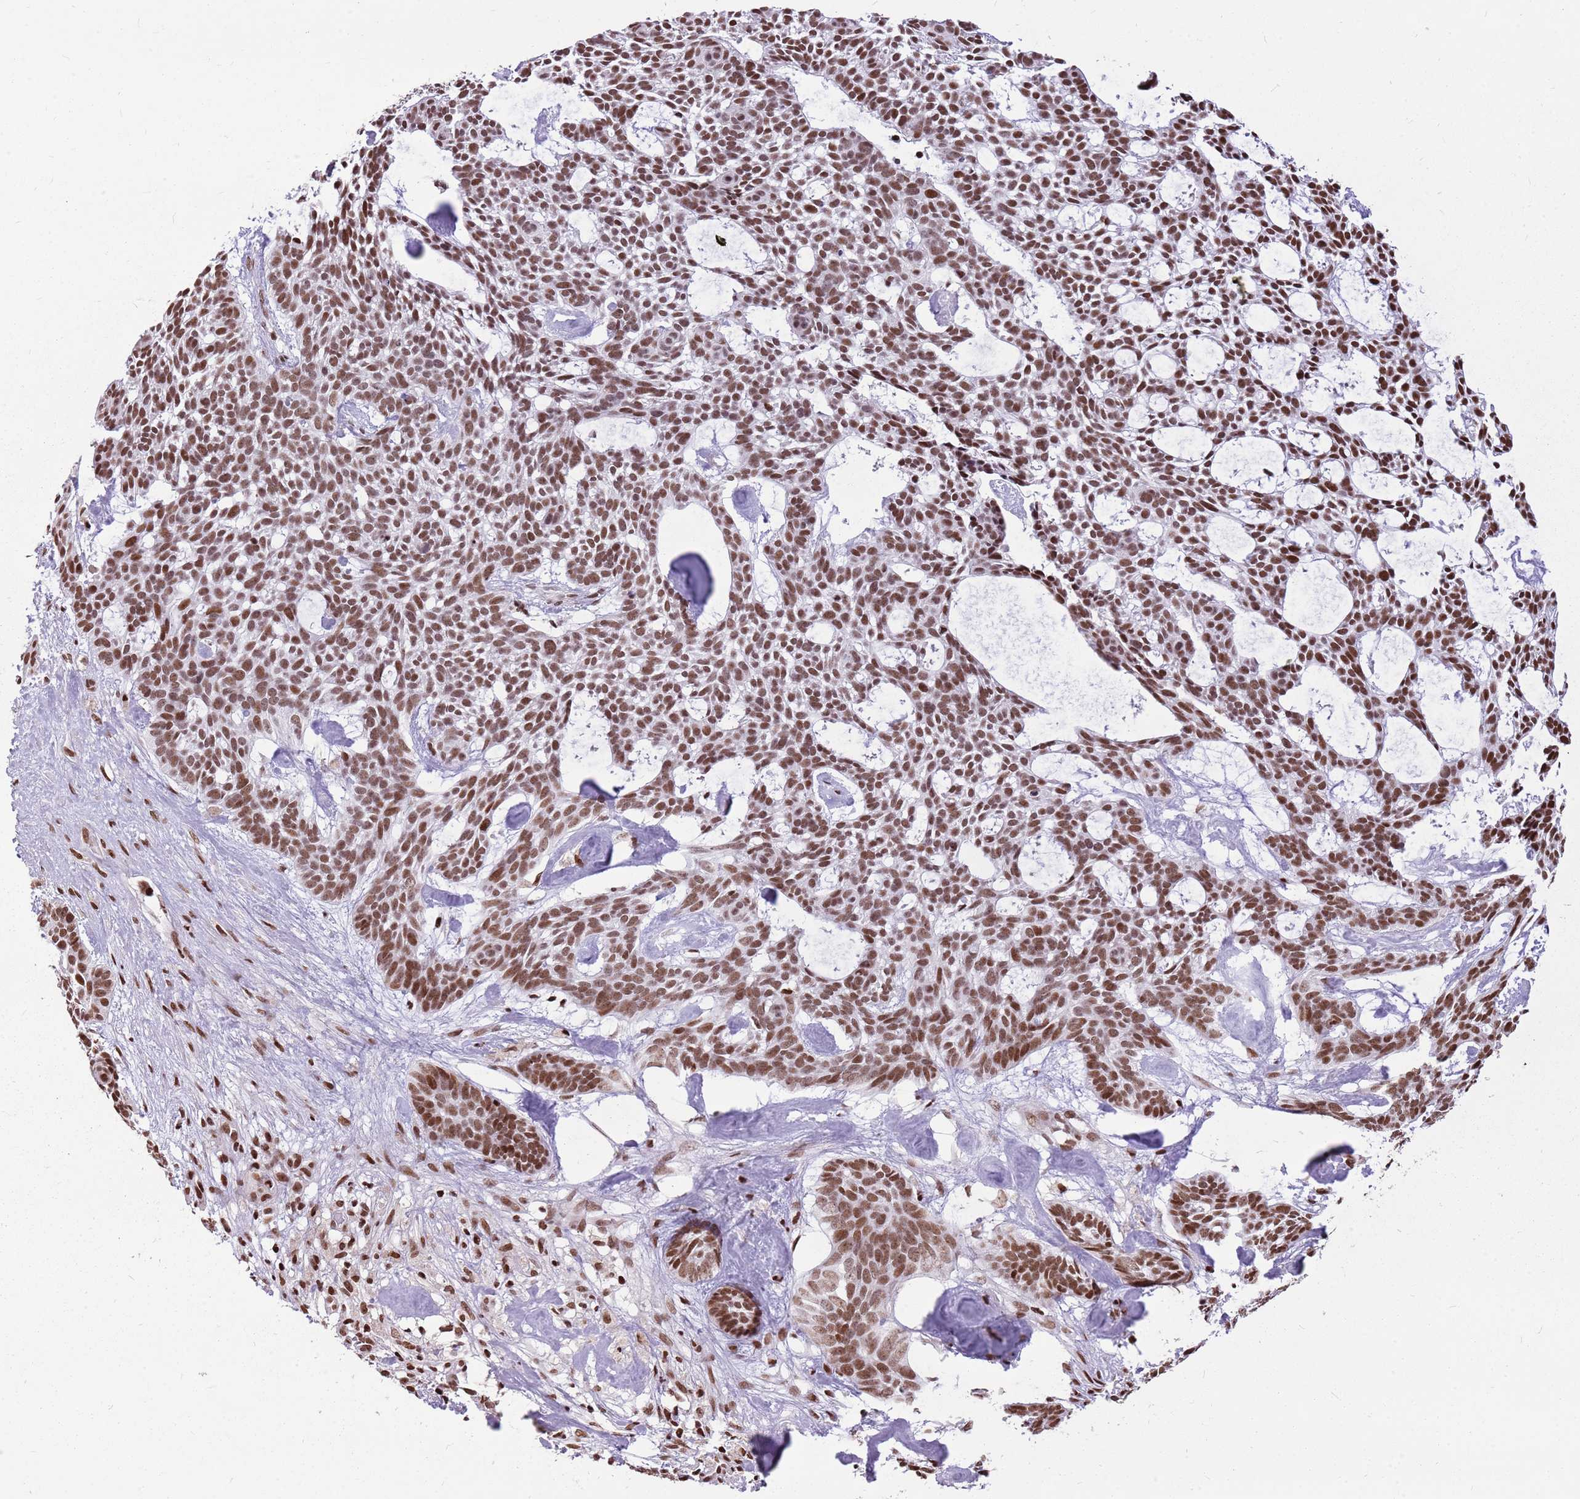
{"staining": {"intensity": "strong", "quantity": ">75%", "location": "nuclear"}, "tissue": "skin cancer", "cell_type": "Tumor cells", "image_type": "cancer", "snomed": [{"axis": "morphology", "description": "Basal cell carcinoma"}, {"axis": "topography", "description": "Skin"}], "caption": "Skin cancer stained for a protein (brown) reveals strong nuclear positive staining in approximately >75% of tumor cells.", "gene": "WASHC4", "patient": {"sex": "male", "age": 61}}